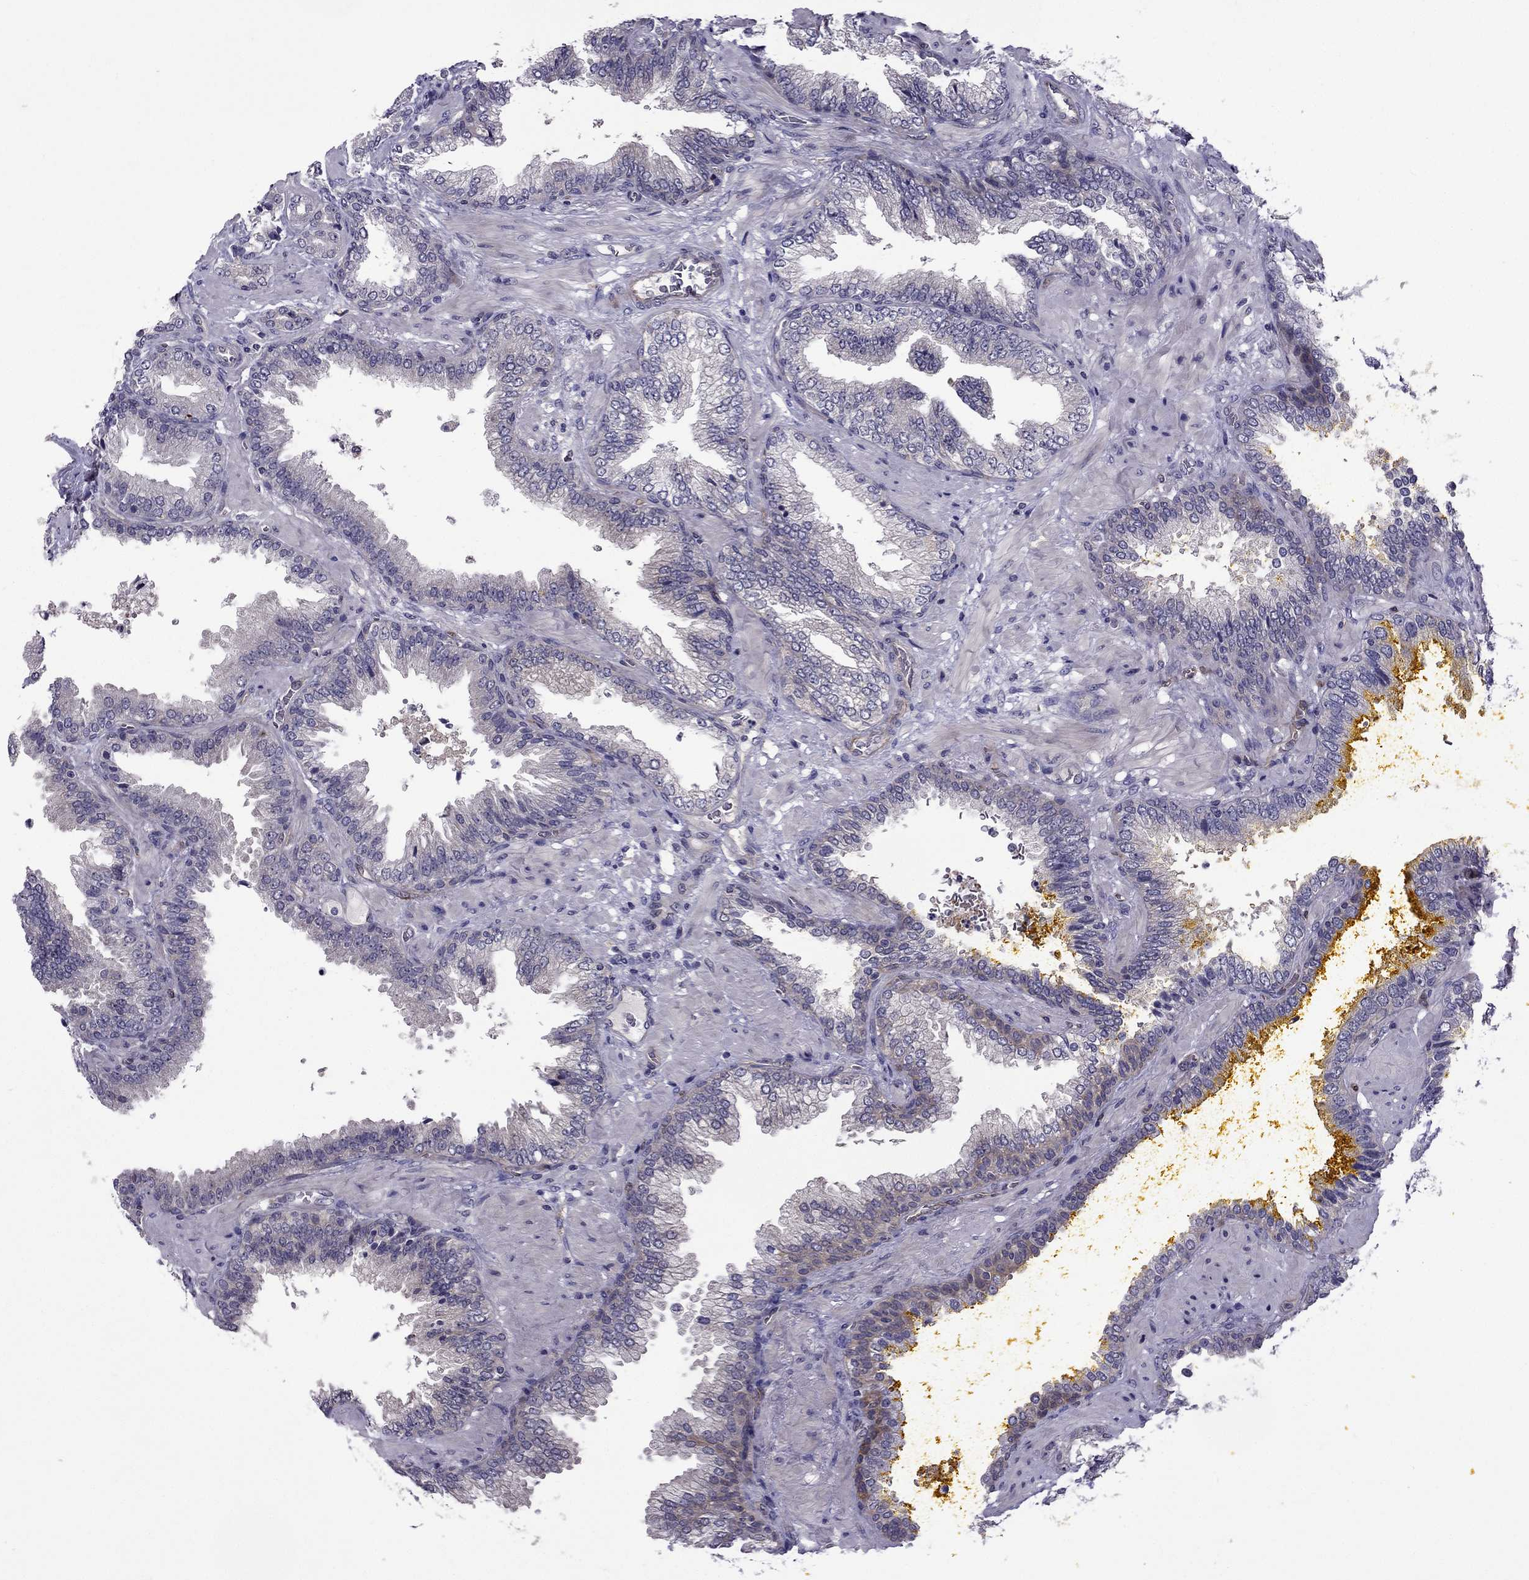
{"staining": {"intensity": "negative", "quantity": "none", "location": "none"}, "tissue": "prostate cancer", "cell_type": "Tumor cells", "image_type": "cancer", "snomed": [{"axis": "morphology", "description": "Adenocarcinoma, Low grade"}, {"axis": "topography", "description": "Prostate"}], "caption": "A photomicrograph of prostate cancer (adenocarcinoma (low-grade)) stained for a protein reveals no brown staining in tumor cells.", "gene": "CDK5", "patient": {"sex": "male", "age": 68}}